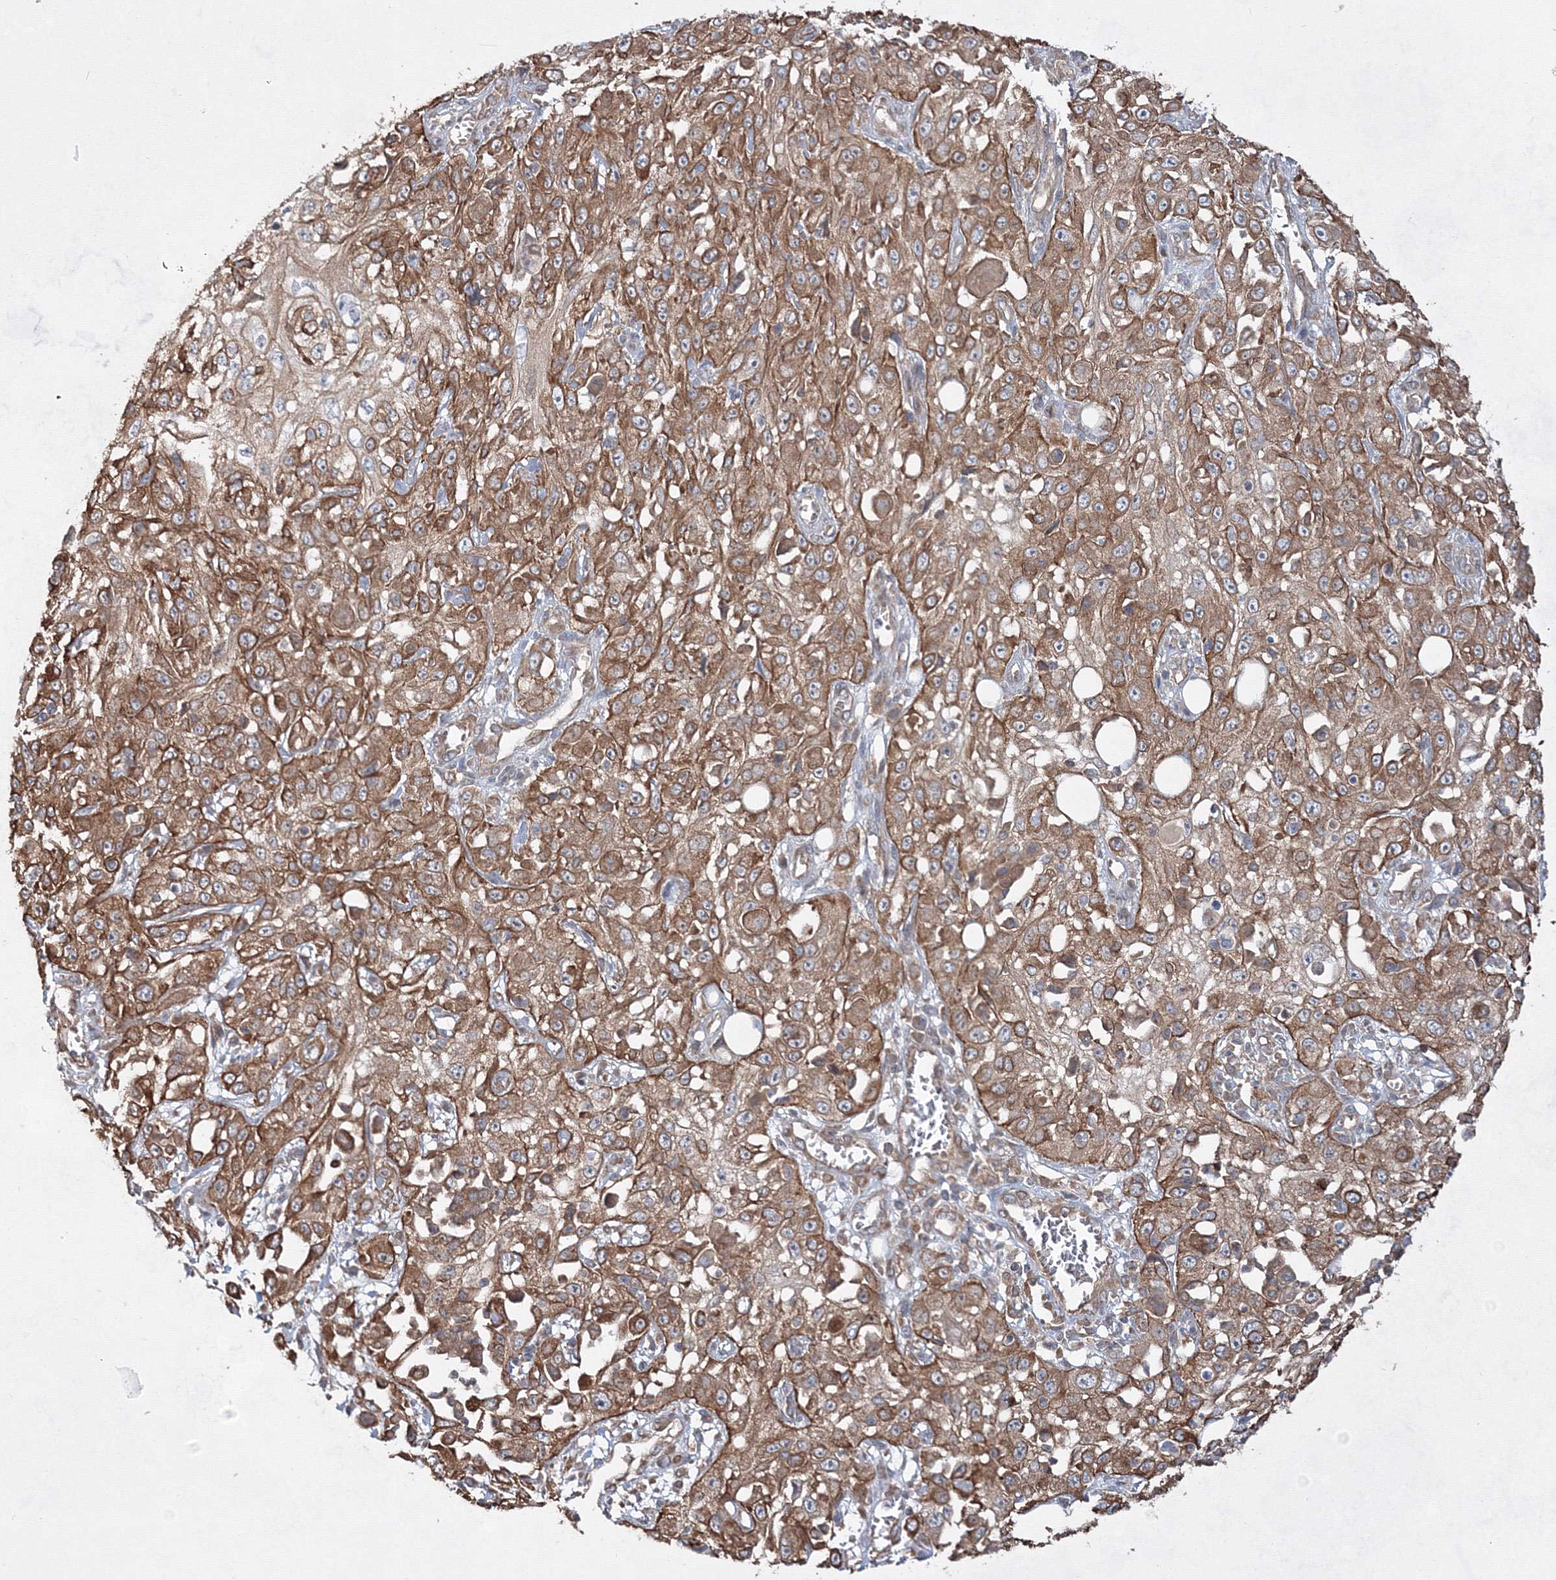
{"staining": {"intensity": "moderate", "quantity": ">75%", "location": "cytoplasmic/membranous"}, "tissue": "skin cancer", "cell_type": "Tumor cells", "image_type": "cancer", "snomed": [{"axis": "morphology", "description": "Squamous cell carcinoma, NOS"}, {"axis": "morphology", "description": "Squamous cell carcinoma, metastatic, NOS"}, {"axis": "topography", "description": "Skin"}, {"axis": "topography", "description": "Lymph node"}], "caption": "Skin squamous cell carcinoma stained with DAB (3,3'-diaminobenzidine) immunohistochemistry (IHC) shows medium levels of moderate cytoplasmic/membranous positivity in about >75% of tumor cells.", "gene": "EXOC6", "patient": {"sex": "male", "age": 75}}